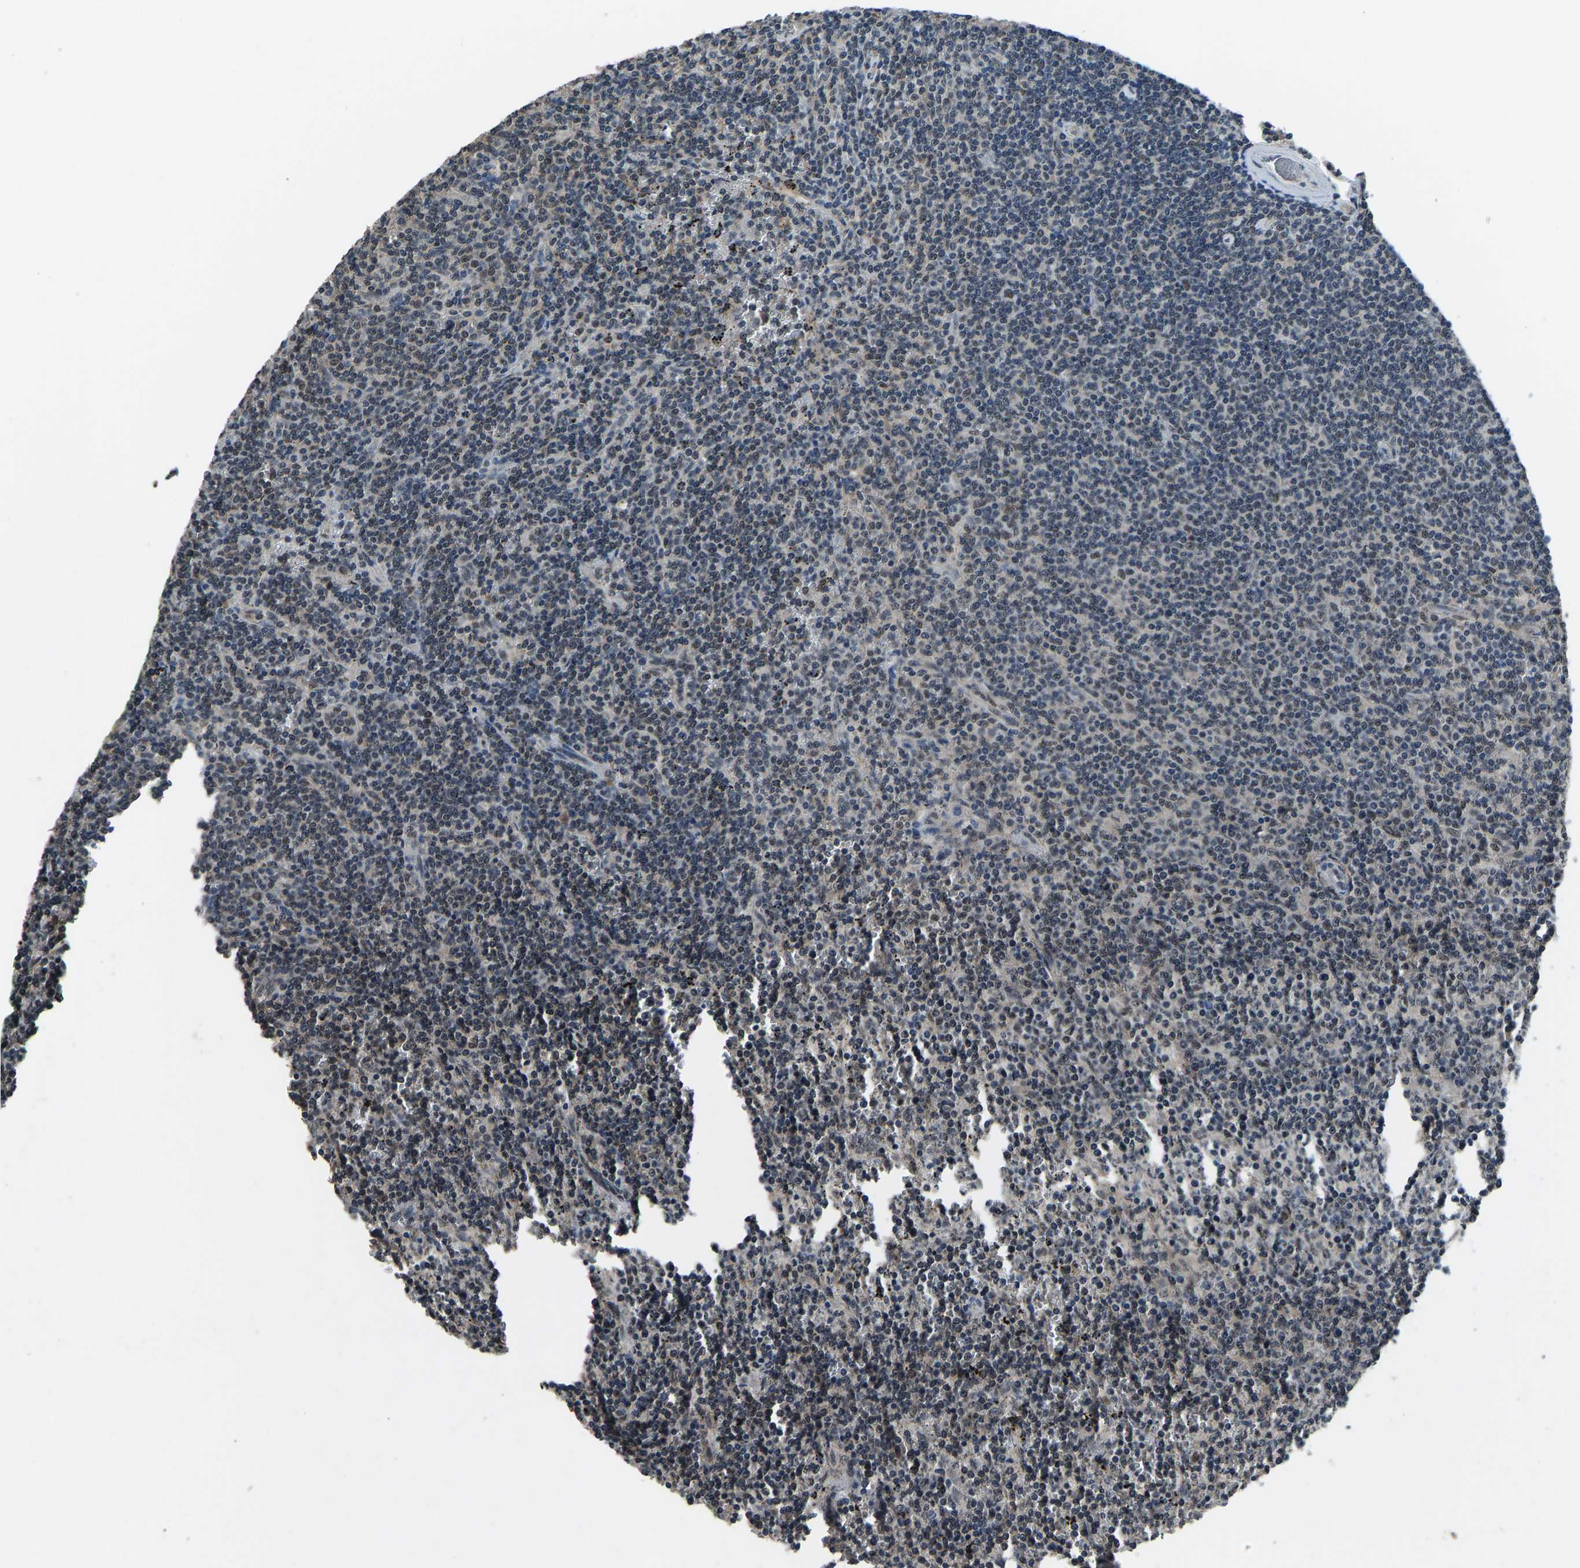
{"staining": {"intensity": "negative", "quantity": "none", "location": "none"}, "tissue": "lymphoma", "cell_type": "Tumor cells", "image_type": "cancer", "snomed": [{"axis": "morphology", "description": "Malignant lymphoma, non-Hodgkin's type, Low grade"}, {"axis": "topography", "description": "Spleen"}], "caption": "An image of human malignant lymphoma, non-Hodgkin's type (low-grade) is negative for staining in tumor cells.", "gene": "TOX4", "patient": {"sex": "female", "age": 50}}